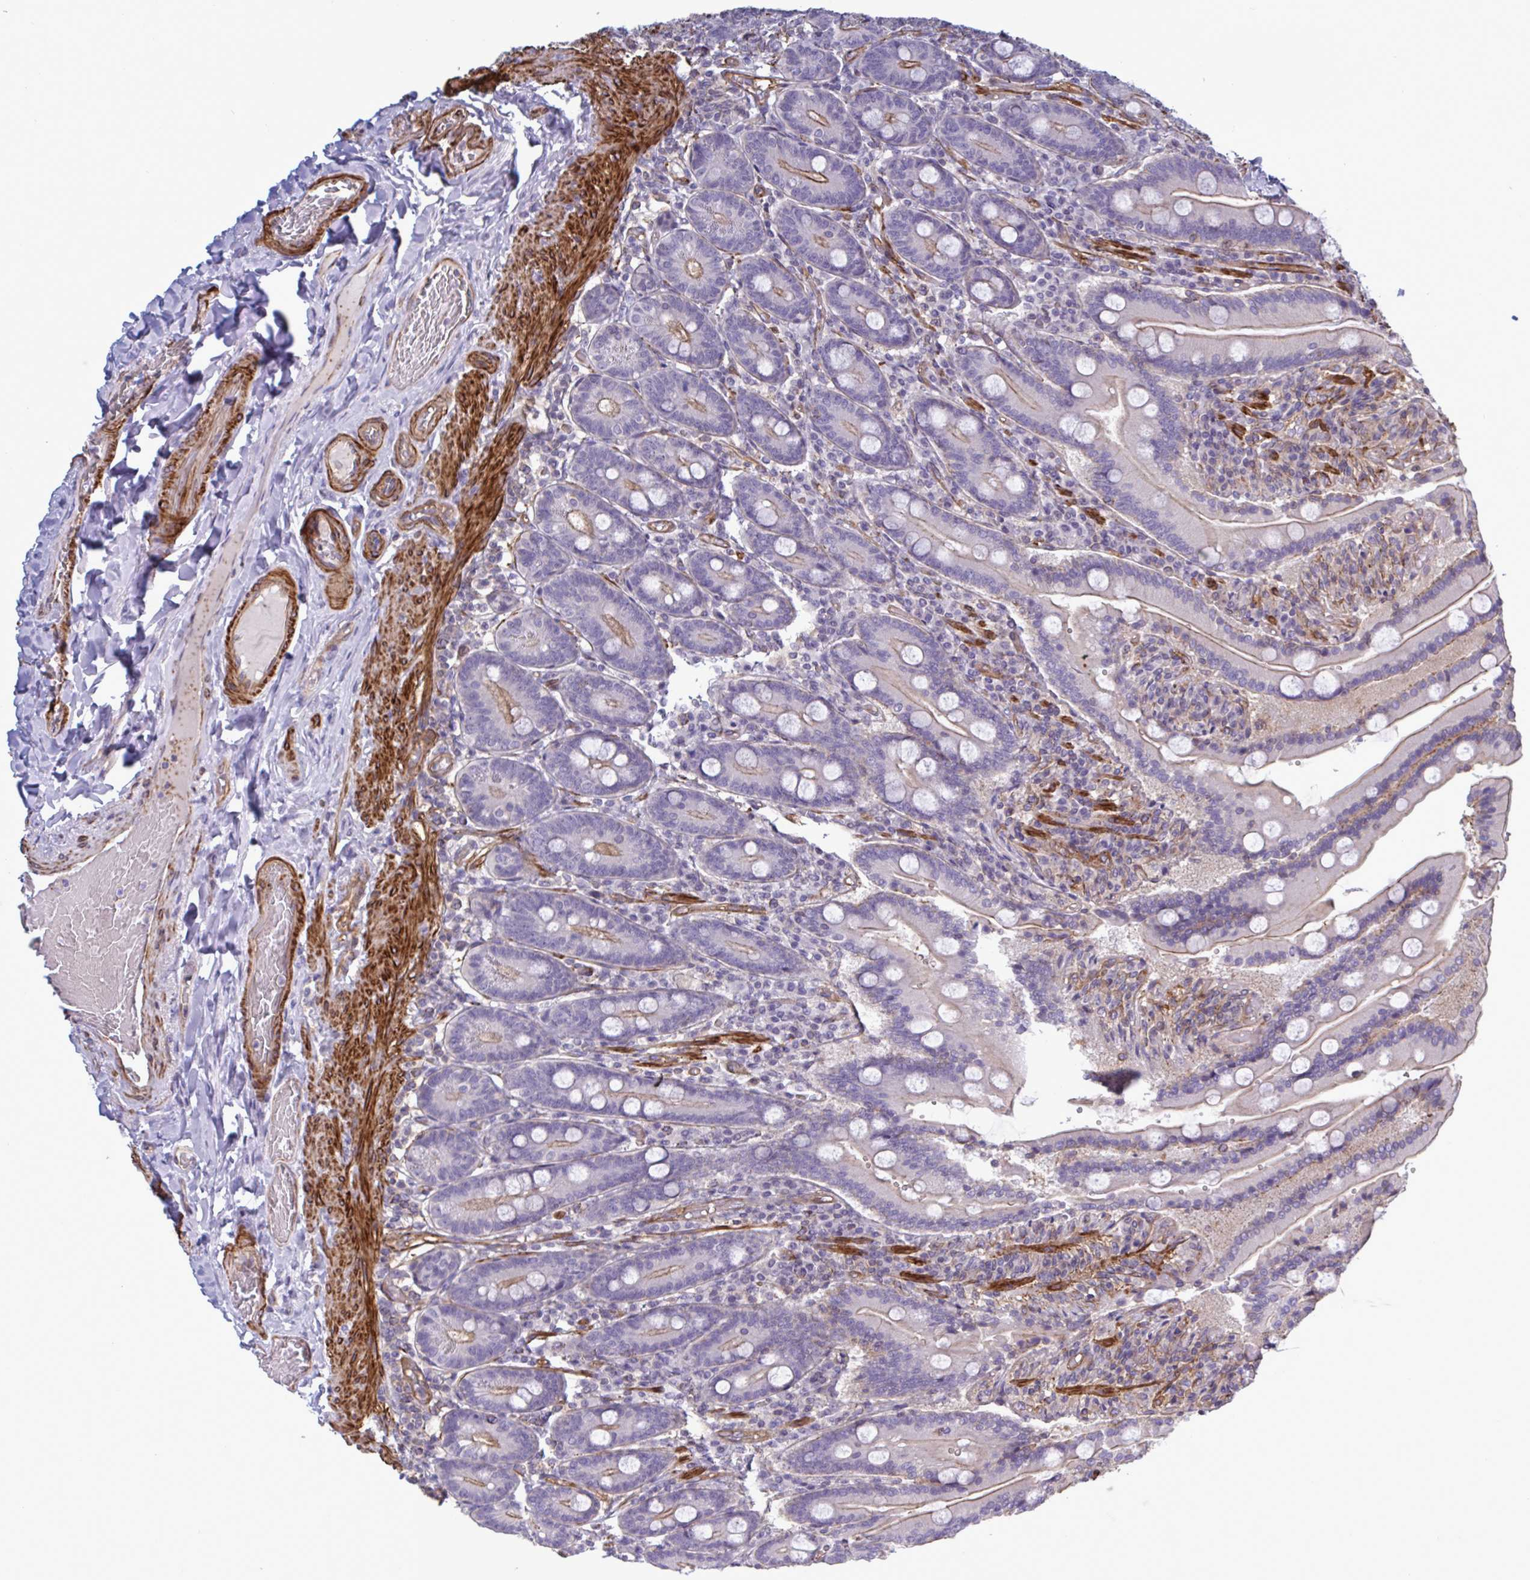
{"staining": {"intensity": "moderate", "quantity": "25%-75%", "location": "cytoplasmic/membranous"}, "tissue": "duodenum", "cell_type": "Glandular cells", "image_type": "normal", "snomed": [{"axis": "morphology", "description": "Normal tissue, NOS"}, {"axis": "topography", "description": "Duodenum"}], "caption": "Human duodenum stained with a protein marker demonstrates moderate staining in glandular cells.", "gene": "SHISA7", "patient": {"sex": "female", "age": 62}}